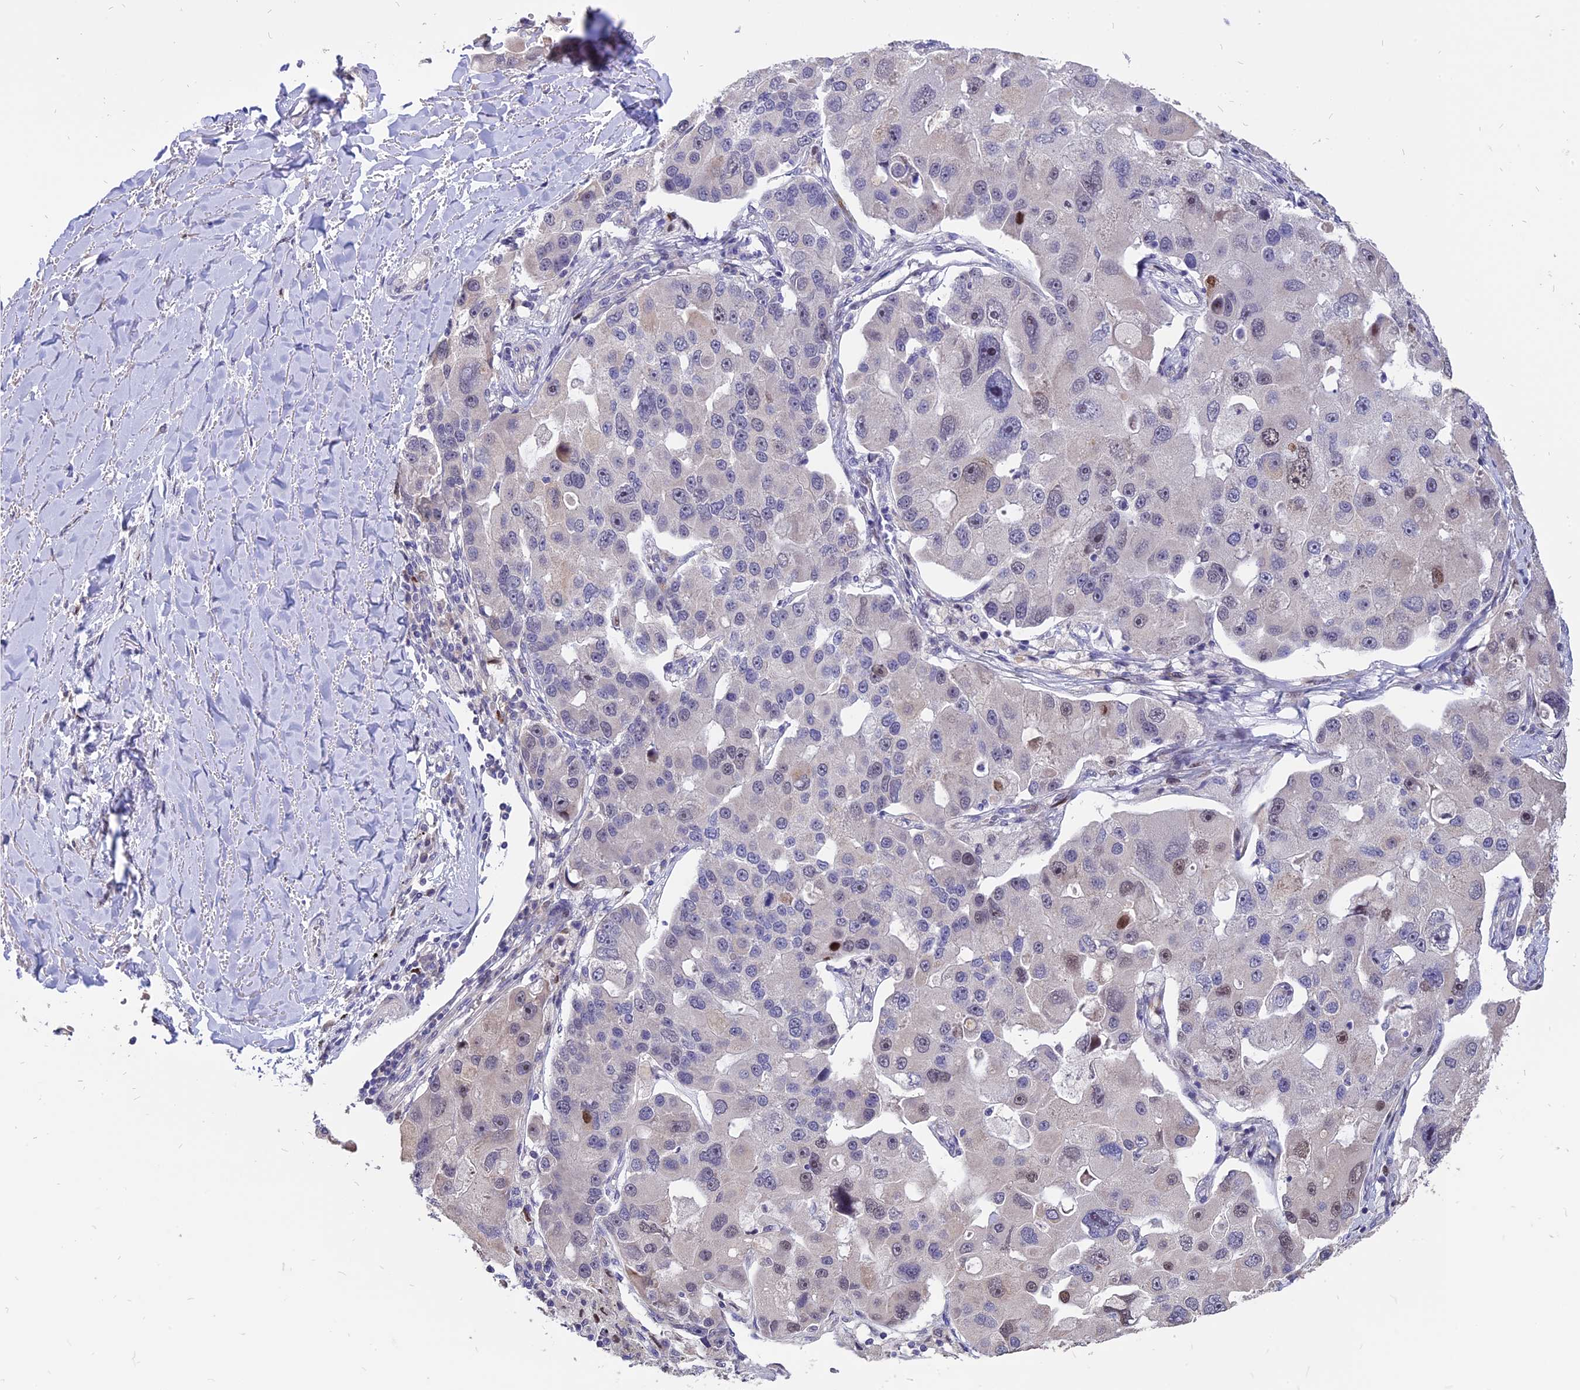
{"staining": {"intensity": "weak", "quantity": "<25%", "location": "nuclear"}, "tissue": "lung cancer", "cell_type": "Tumor cells", "image_type": "cancer", "snomed": [{"axis": "morphology", "description": "Adenocarcinoma, NOS"}, {"axis": "topography", "description": "Lung"}], "caption": "High power microscopy histopathology image of an IHC image of adenocarcinoma (lung), revealing no significant expression in tumor cells.", "gene": "TMEM263", "patient": {"sex": "female", "age": 54}}